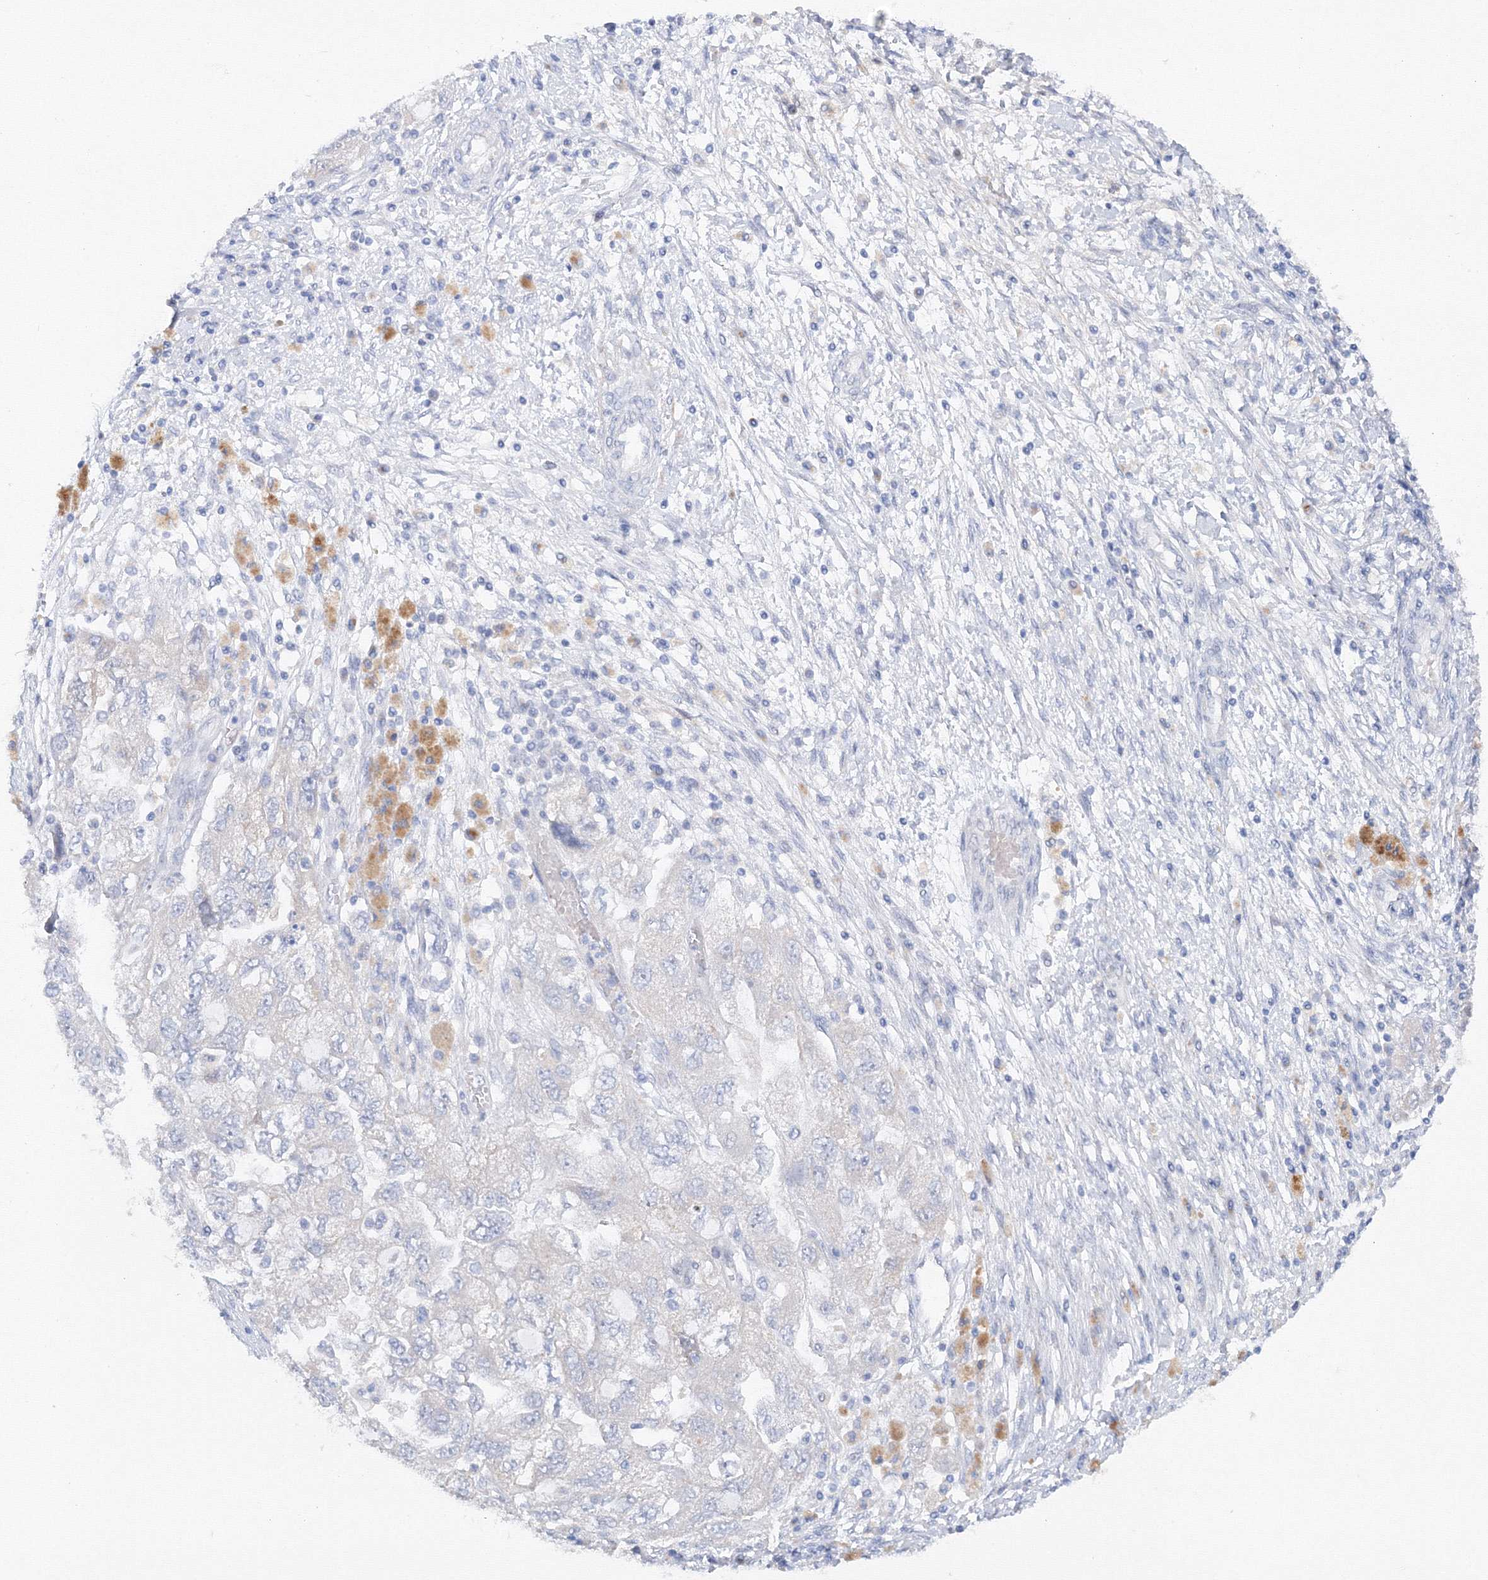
{"staining": {"intensity": "negative", "quantity": "none", "location": "none"}, "tissue": "ovarian cancer", "cell_type": "Tumor cells", "image_type": "cancer", "snomed": [{"axis": "morphology", "description": "Carcinoma, NOS"}, {"axis": "morphology", "description": "Cystadenocarcinoma, serous, NOS"}, {"axis": "topography", "description": "Ovary"}], "caption": "Immunohistochemical staining of ovarian cancer (carcinoma) displays no significant positivity in tumor cells. (Immunohistochemistry (ihc), brightfield microscopy, high magnification).", "gene": "TAMM41", "patient": {"sex": "female", "age": 69}}